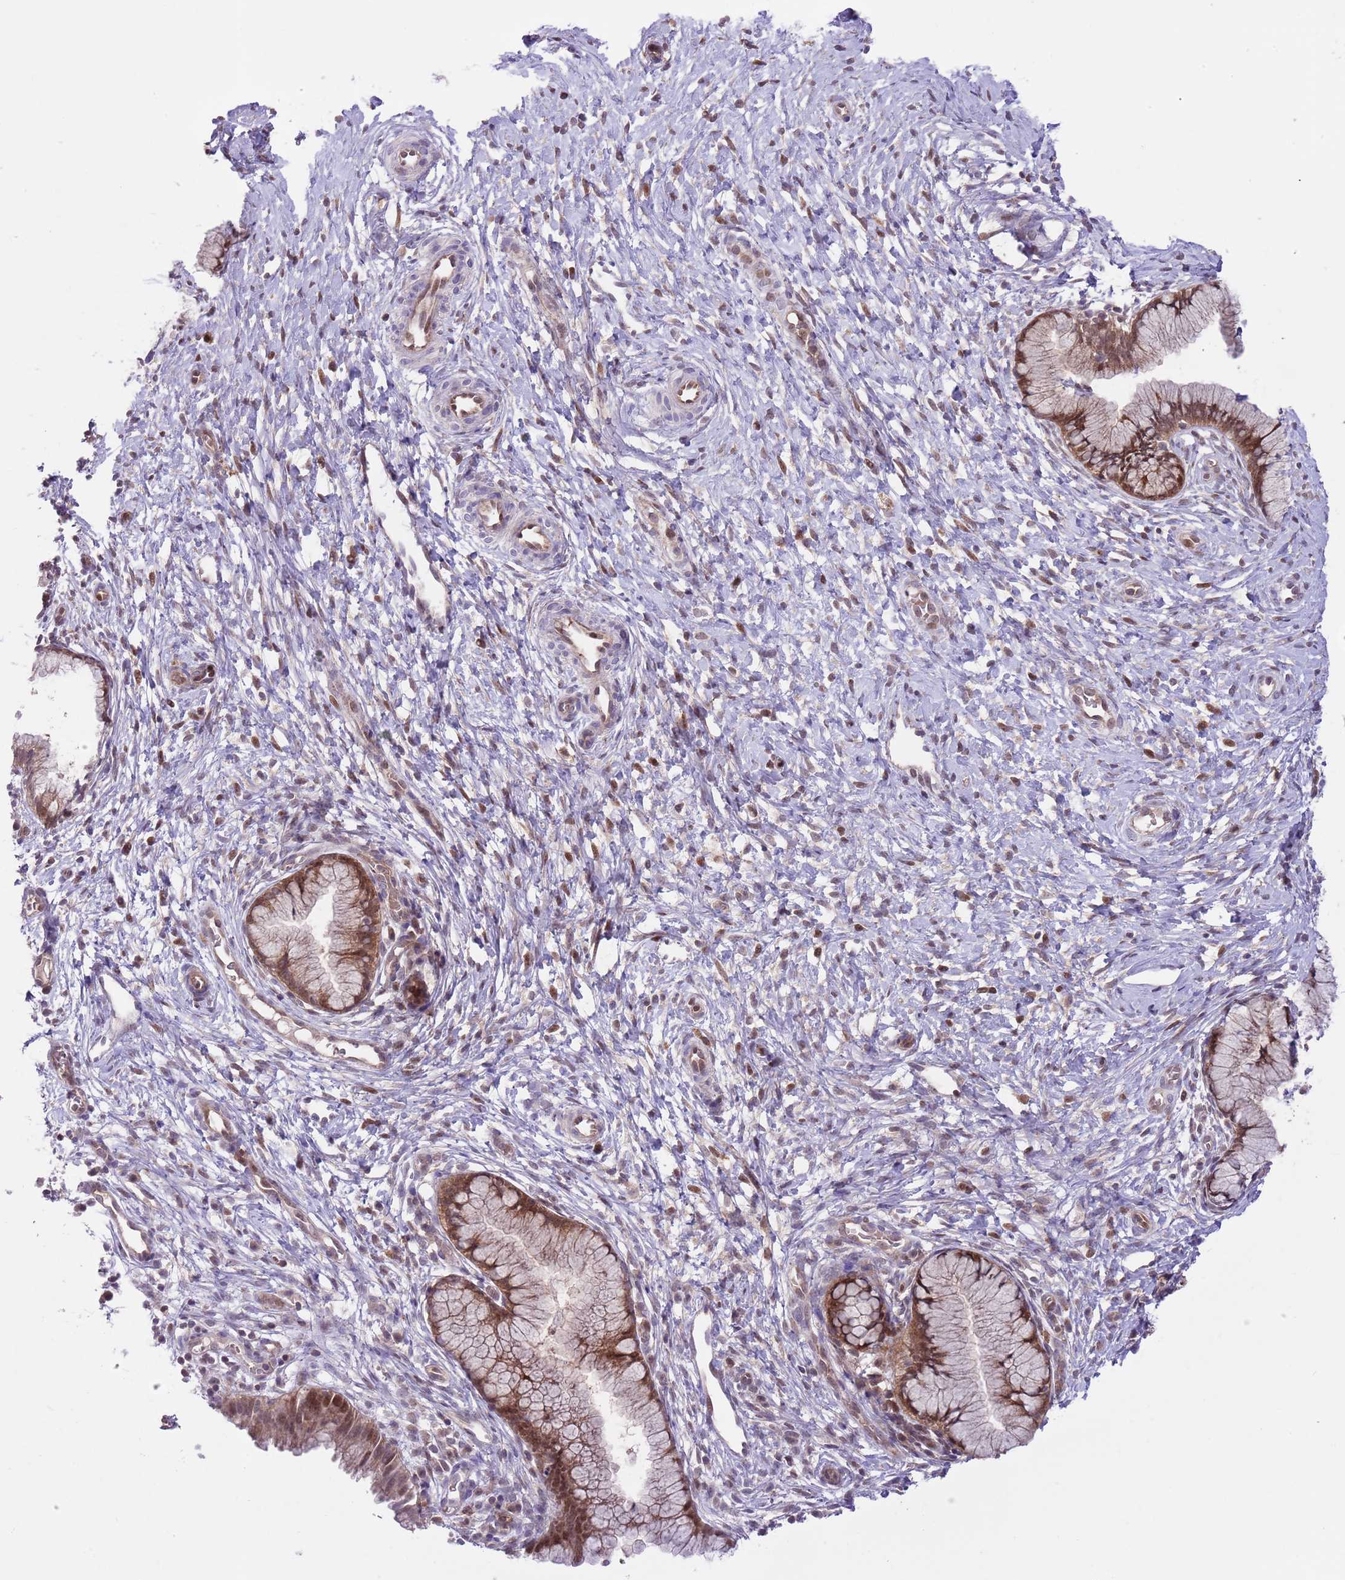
{"staining": {"intensity": "moderate", "quantity": "25%-75%", "location": "cytoplasmic/membranous,nuclear"}, "tissue": "cervix", "cell_type": "Glandular cells", "image_type": "normal", "snomed": [{"axis": "morphology", "description": "Normal tissue, NOS"}, {"axis": "topography", "description": "Cervix"}], "caption": "Immunohistochemical staining of benign cervix demonstrates 25%-75% levels of moderate cytoplasmic/membranous,nuclear protein positivity in about 25%-75% of glandular cells. (IHC, brightfield microscopy, high magnification).", "gene": "HDHD2", "patient": {"sex": "female", "age": 36}}